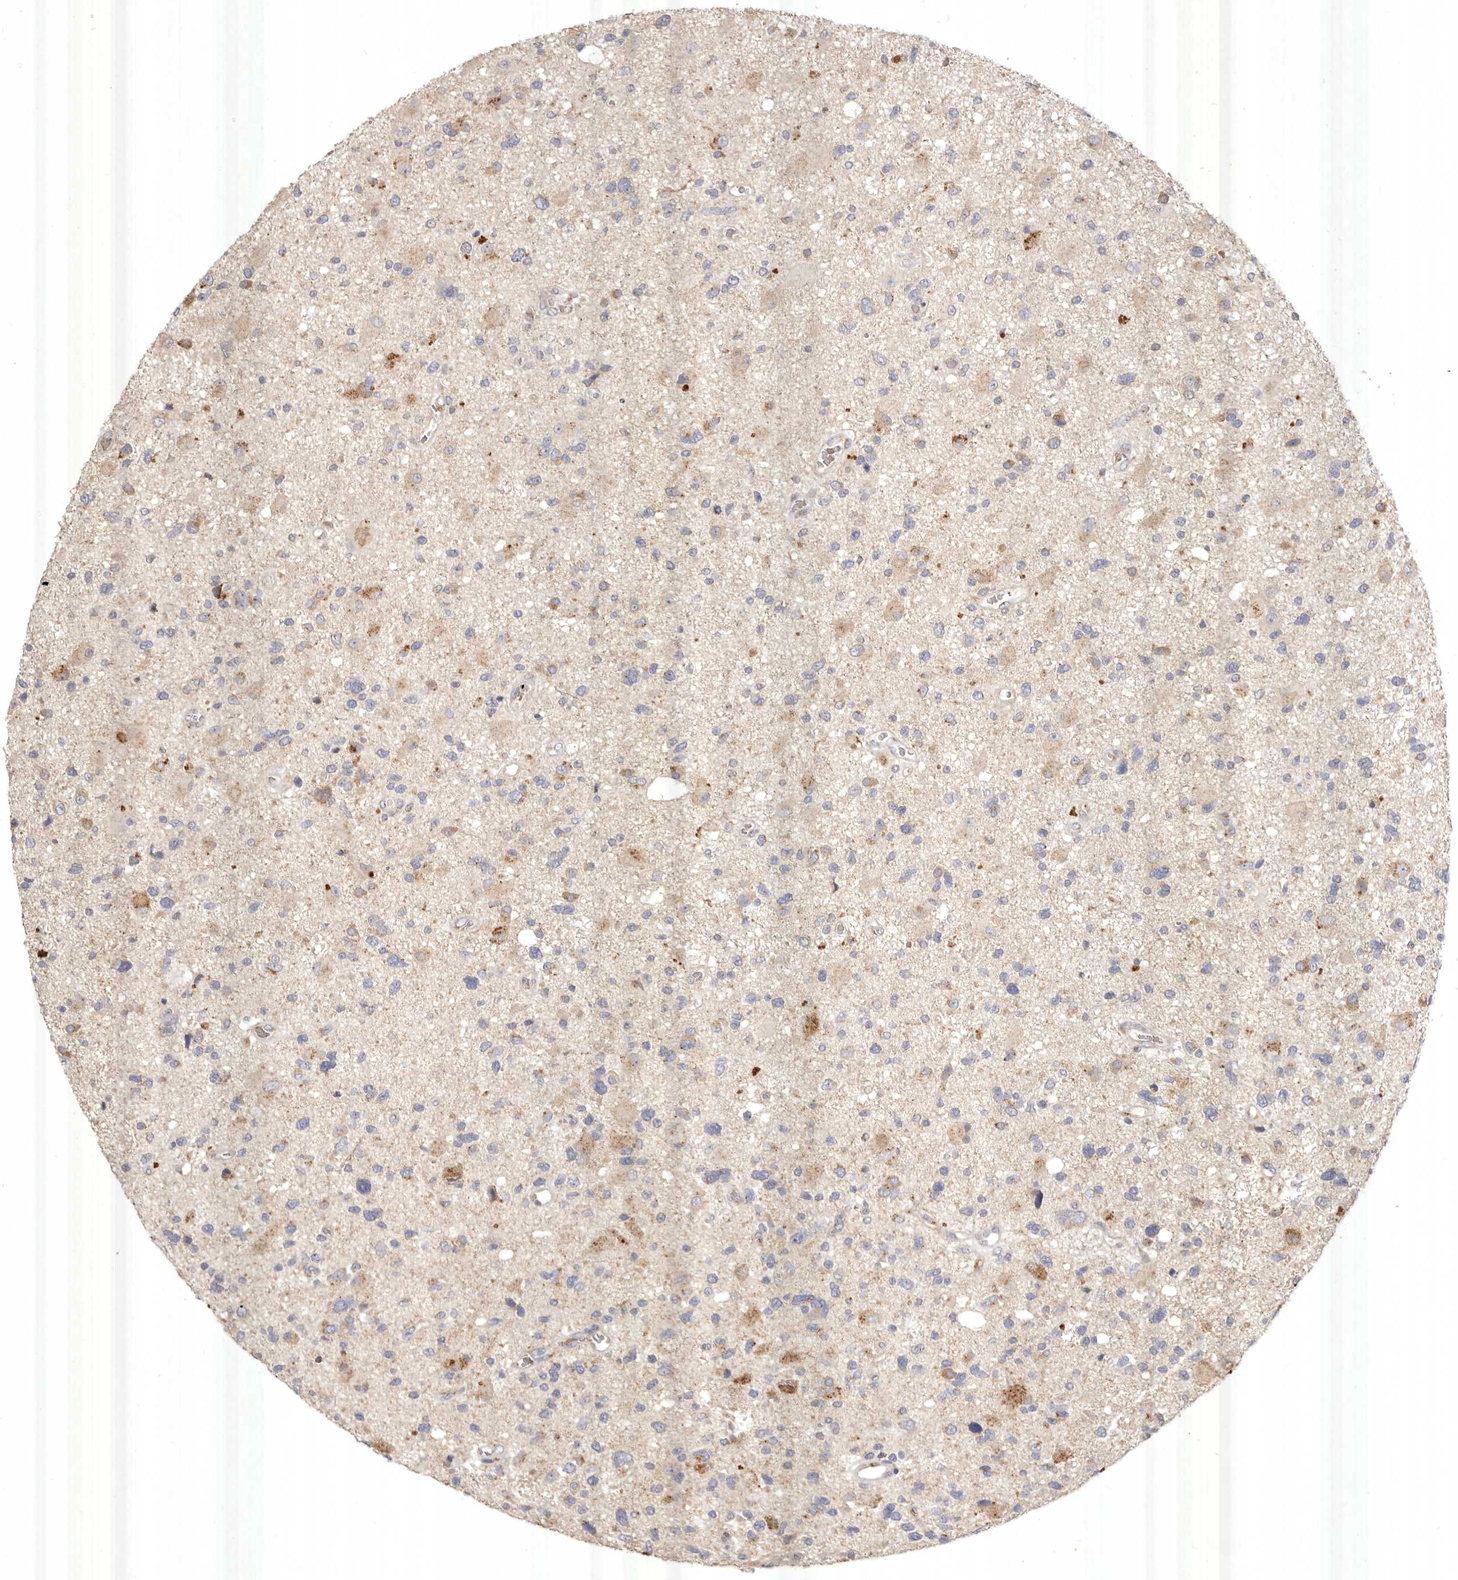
{"staining": {"intensity": "weak", "quantity": "25%-75%", "location": "cytoplasmic/membranous"}, "tissue": "glioma", "cell_type": "Tumor cells", "image_type": "cancer", "snomed": [{"axis": "morphology", "description": "Glioma, malignant, High grade"}, {"axis": "topography", "description": "Brain"}], "caption": "Malignant glioma (high-grade) stained for a protein displays weak cytoplasmic/membranous positivity in tumor cells.", "gene": "USP24", "patient": {"sex": "male", "age": 33}}